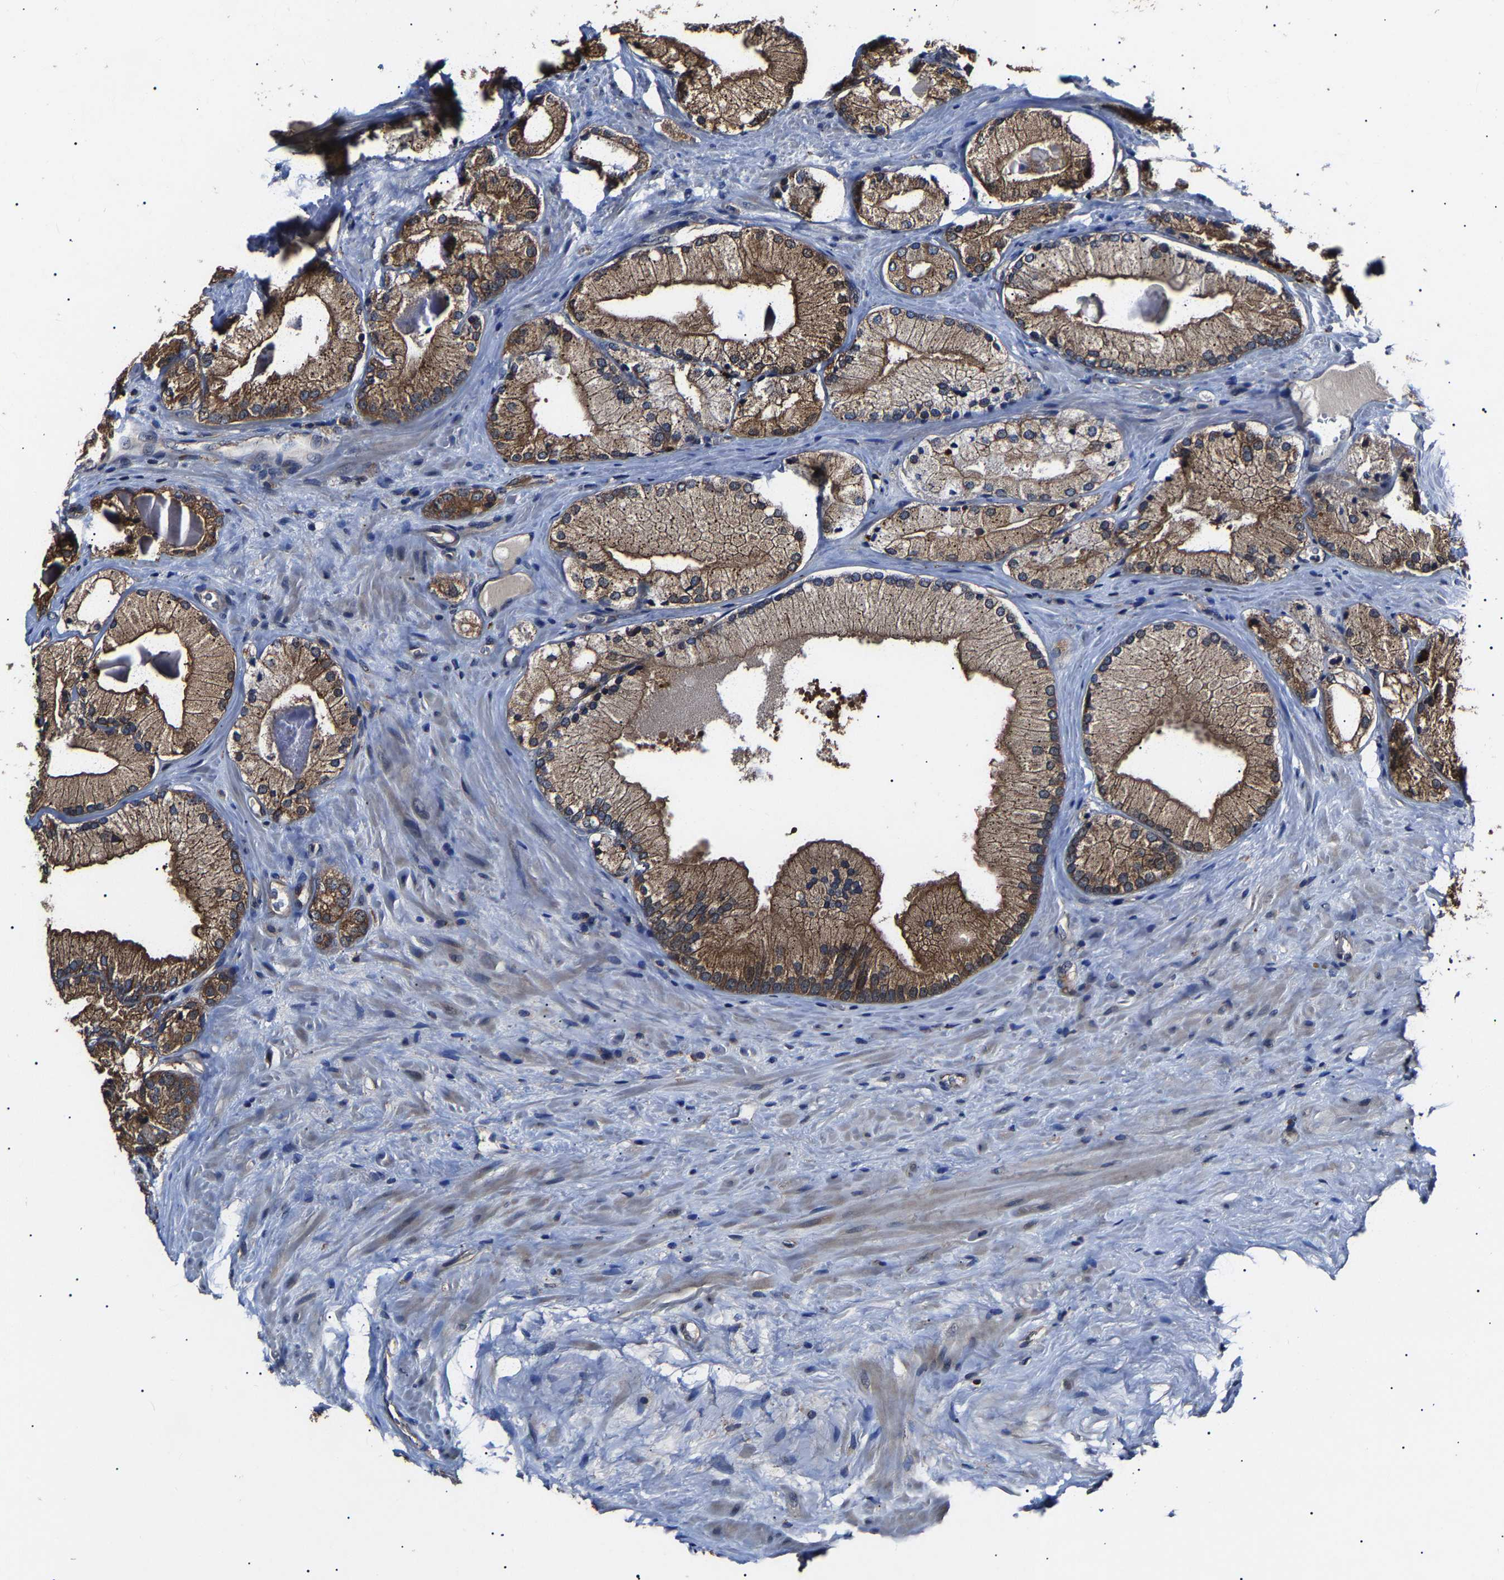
{"staining": {"intensity": "weak", "quantity": ">75%", "location": "cytoplasmic/membranous"}, "tissue": "prostate cancer", "cell_type": "Tumor cells", "image_type": "cancer", "snomed": [{"axis": "morphology", "description": "Adenocarcinoma, Low grade"}, {"axis": "topography", "description": "Prostate"}], "caption": "A micrograph of prostate cancer stained for a protein exhibits weak cytoplasmic/membranous brown staining in tumor cells. (IHC, brightfield microscopy, high magnification).", "gene": "CCT8", "patient": {"sex": "male", "age": 65}}